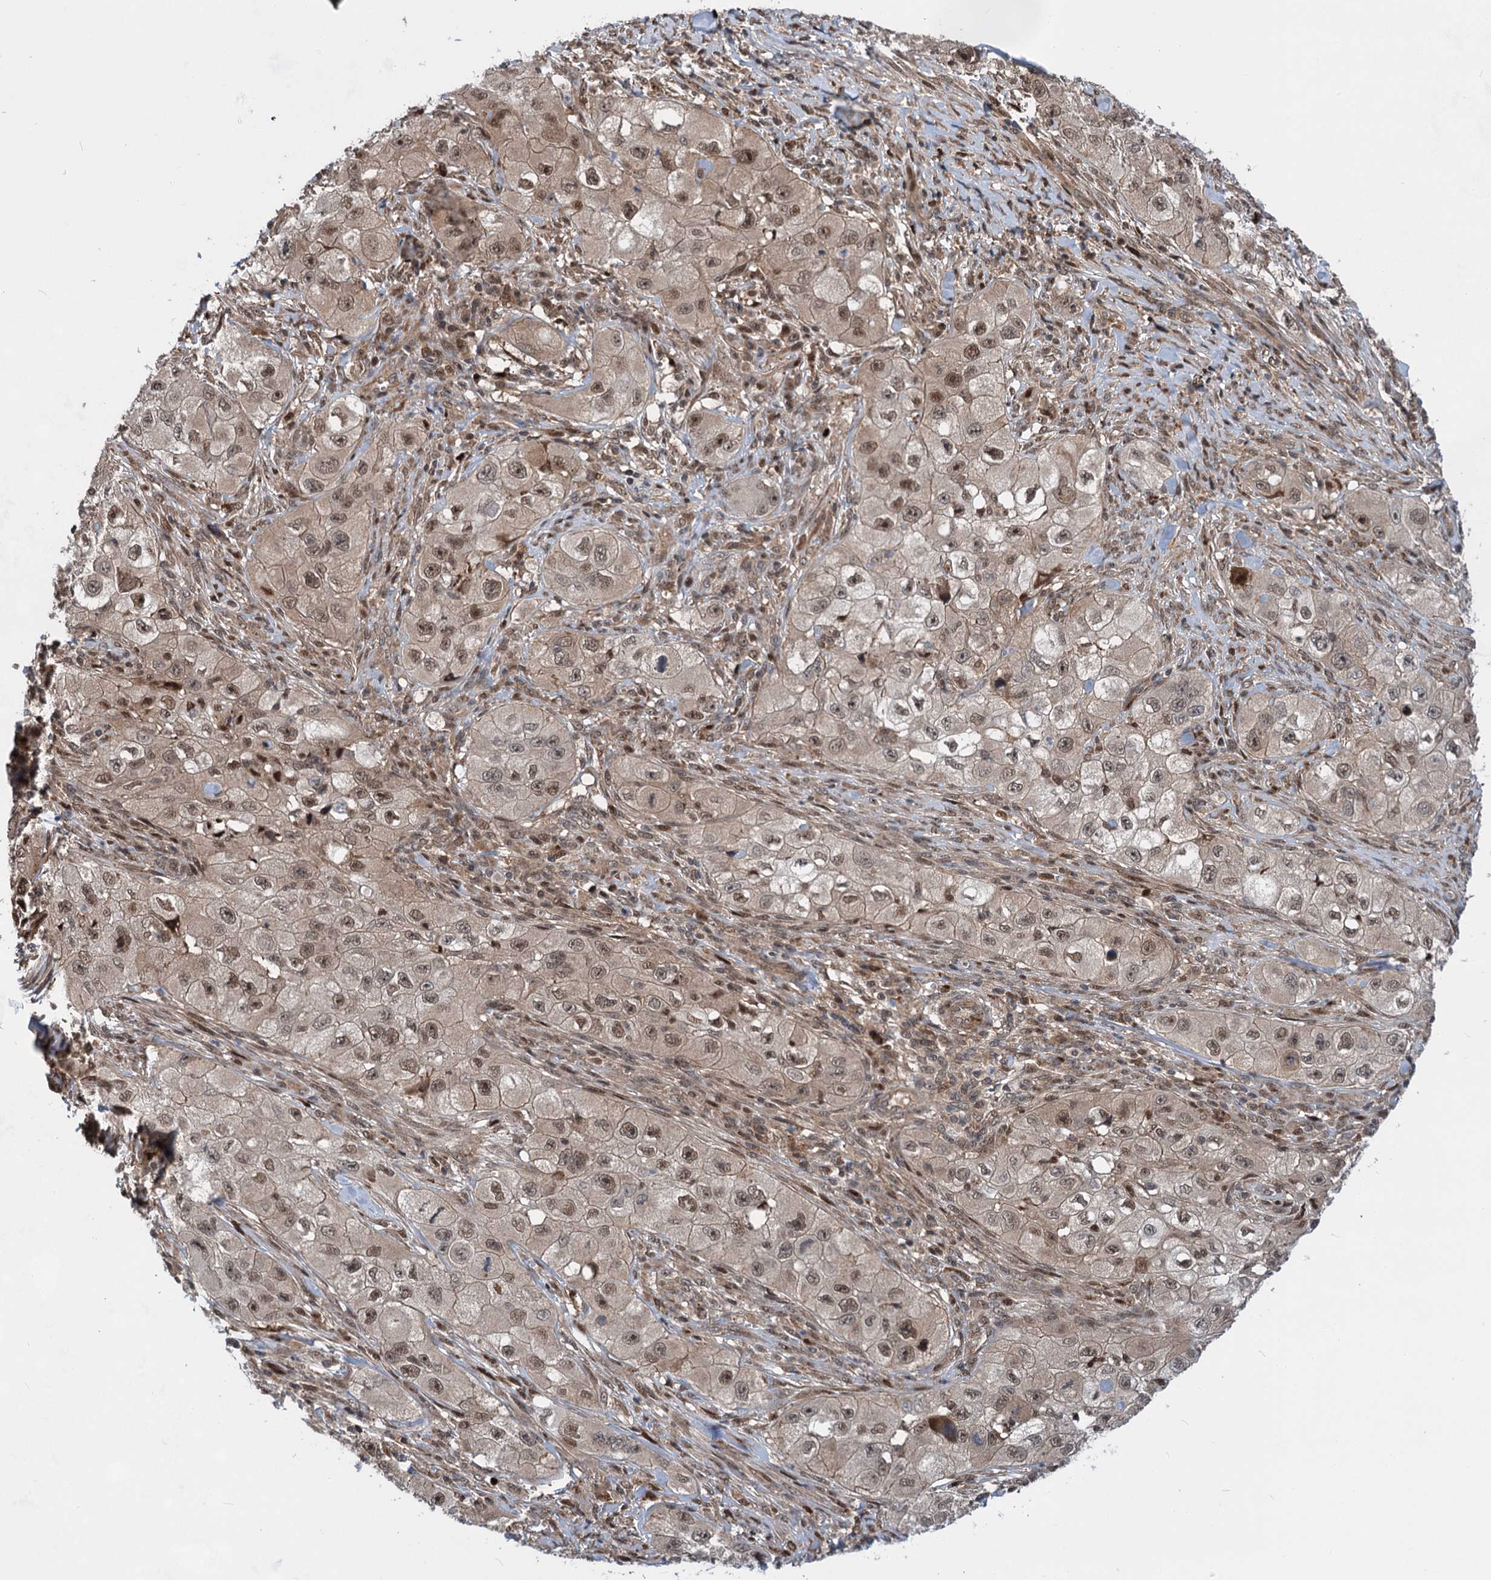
{"staining": {"intensity": "moderate", "quantity": ">75%", "location": "nuclear"}, "tissue": "skin cancer", "cell_type": "Tumor cells", "image_type": "cancer", "snomed": [{"axis": "morphology", "description": "Squamous cell carcinoma, NOS"}, {"axis": "topography", "description": "Skin"}, {"axis": "topography", "description": "Subcutis"}], "caption": "Approximately >75% of tumor cells in squamous cell carcinoma (skin) exhibit moderate nuclear protein positivity as visualized by brown immunohistochemical staining.", "gene": "GPBP1", "patient": {"sex": "male", "age": 73}}